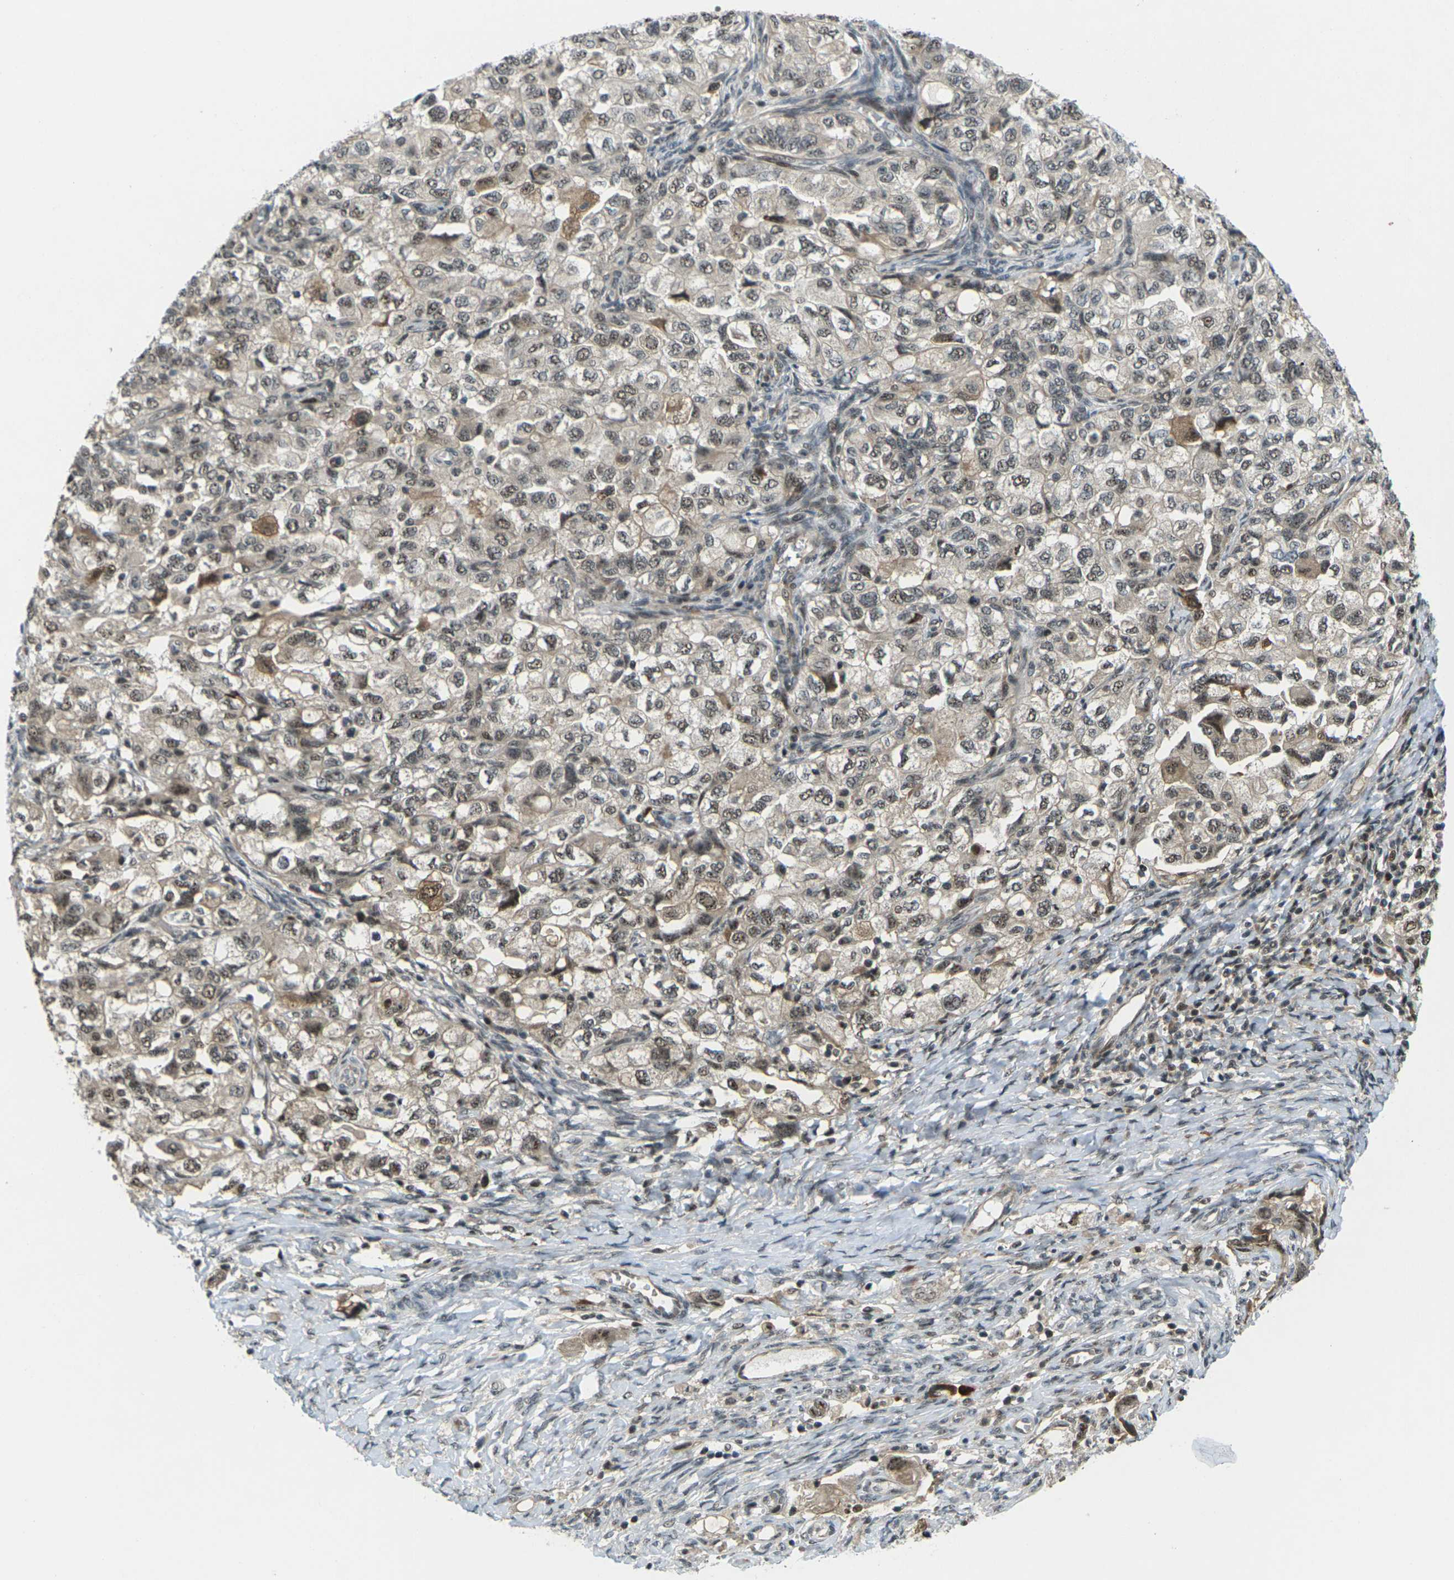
{"staining": {"intensity": "moderate", "quantity": ">75%", "location": "cytoplasmic/membranous,nuclear"}, "tissue": "ovarian cancer", "cell_type": "Tumor cells", "image_type": "cancer", "snomed": [{"axis": "morphology", "description": "Carcinoma, NOS"}, {"axis": "morphology", "description": "Cystadenocarcinoma, serous, NOS"}, {"axis": "topography", "description": "Ovary"}], "caption": "The image reveals staining of carcinoma (ovarian), revealing moderate cytoplasmic/membranous and nuclear protein expression (brown color) within tumor cells. (Stains: DAB (3,3'-diaminobenzidine) in brown, nuclei in blue, Microscopy: brightfield microscopy at high magnification).", "gene": "UBE2S", "patient": {"sex": "female", "age": 69}}